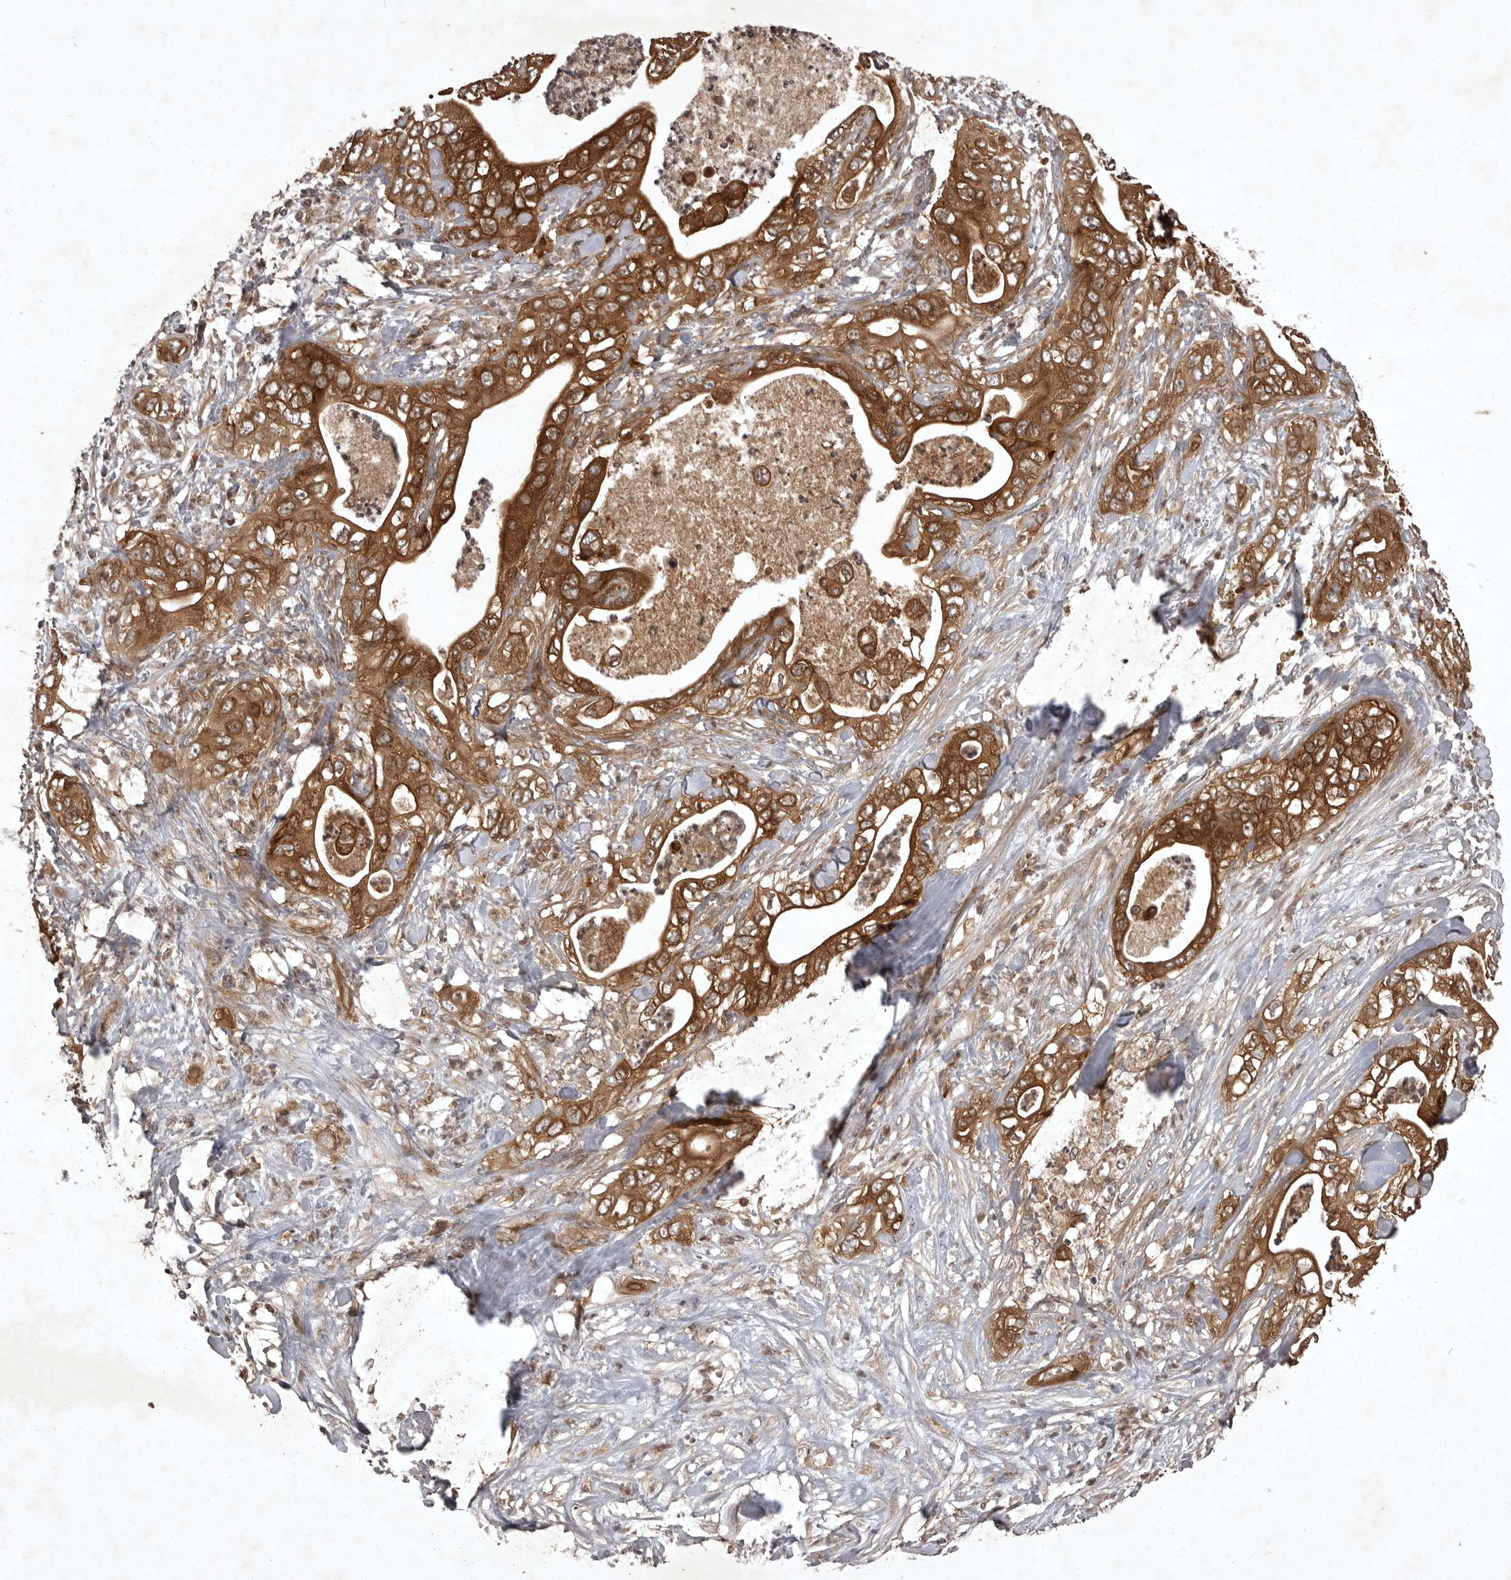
{"staining": {"intensity": "strong", "quantity": ">75%", "location": "cytoplasmic/membranous"}, "tissue": "pancreatic cancer", "cell_type": "Tumor cells", "image_type": "cancer", "snomed": [{"axis": "morphology", "description": "Adenocarcinoma, NOS"}, {"axis": "topography", "description": "Pancreas"}], "caption": "Pancreatic cancer (adenocarcinoma) stained with a protein marker reveals strong staining in tumor cells.", "gene": "STK24", "patient": {"sex": "female", "age": 78}}